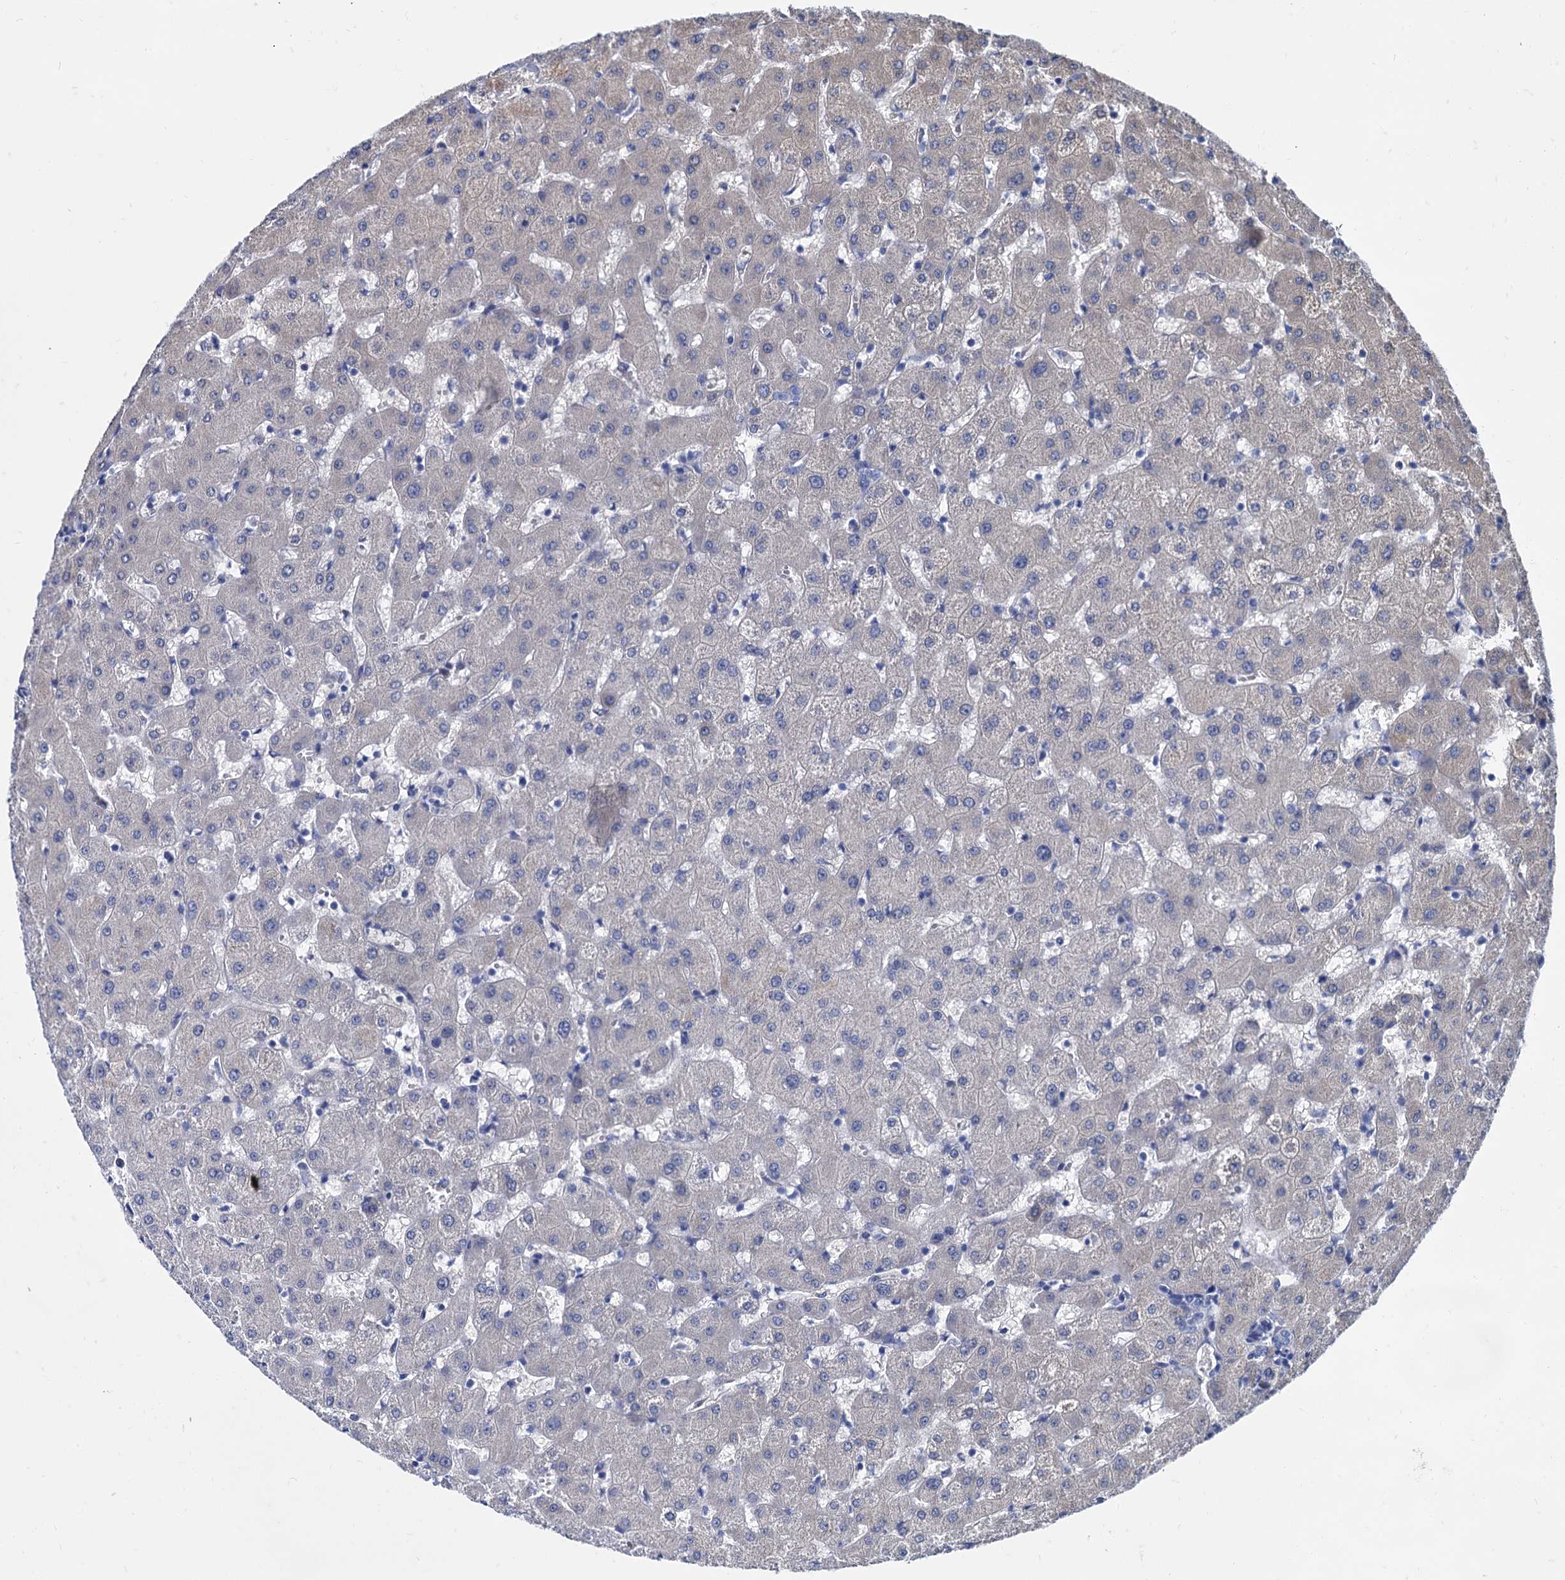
{"staining": {"intensity": "negative", "quantity": "none", "location": "none"}, "tissue": "liver", "cell_type": "Cholangiocytes", "image_type": "normal", "snomed": [{"axis": "morphology", "description": "Normal tissue, NOS"}, {"axis": "topography", "description": "Liver"}], "caption": "Immunohistochemistry (IHC) of unremarkable liver exhibits no positivity in cholangiocytes. (DAB (3,3'-diaminobenzidine) immunohistochemistry (IHC) visualized using brightfield microscopy, high magnification).", "gene": "FOXR2", "patient": {"sex": "female", "age": 63}}